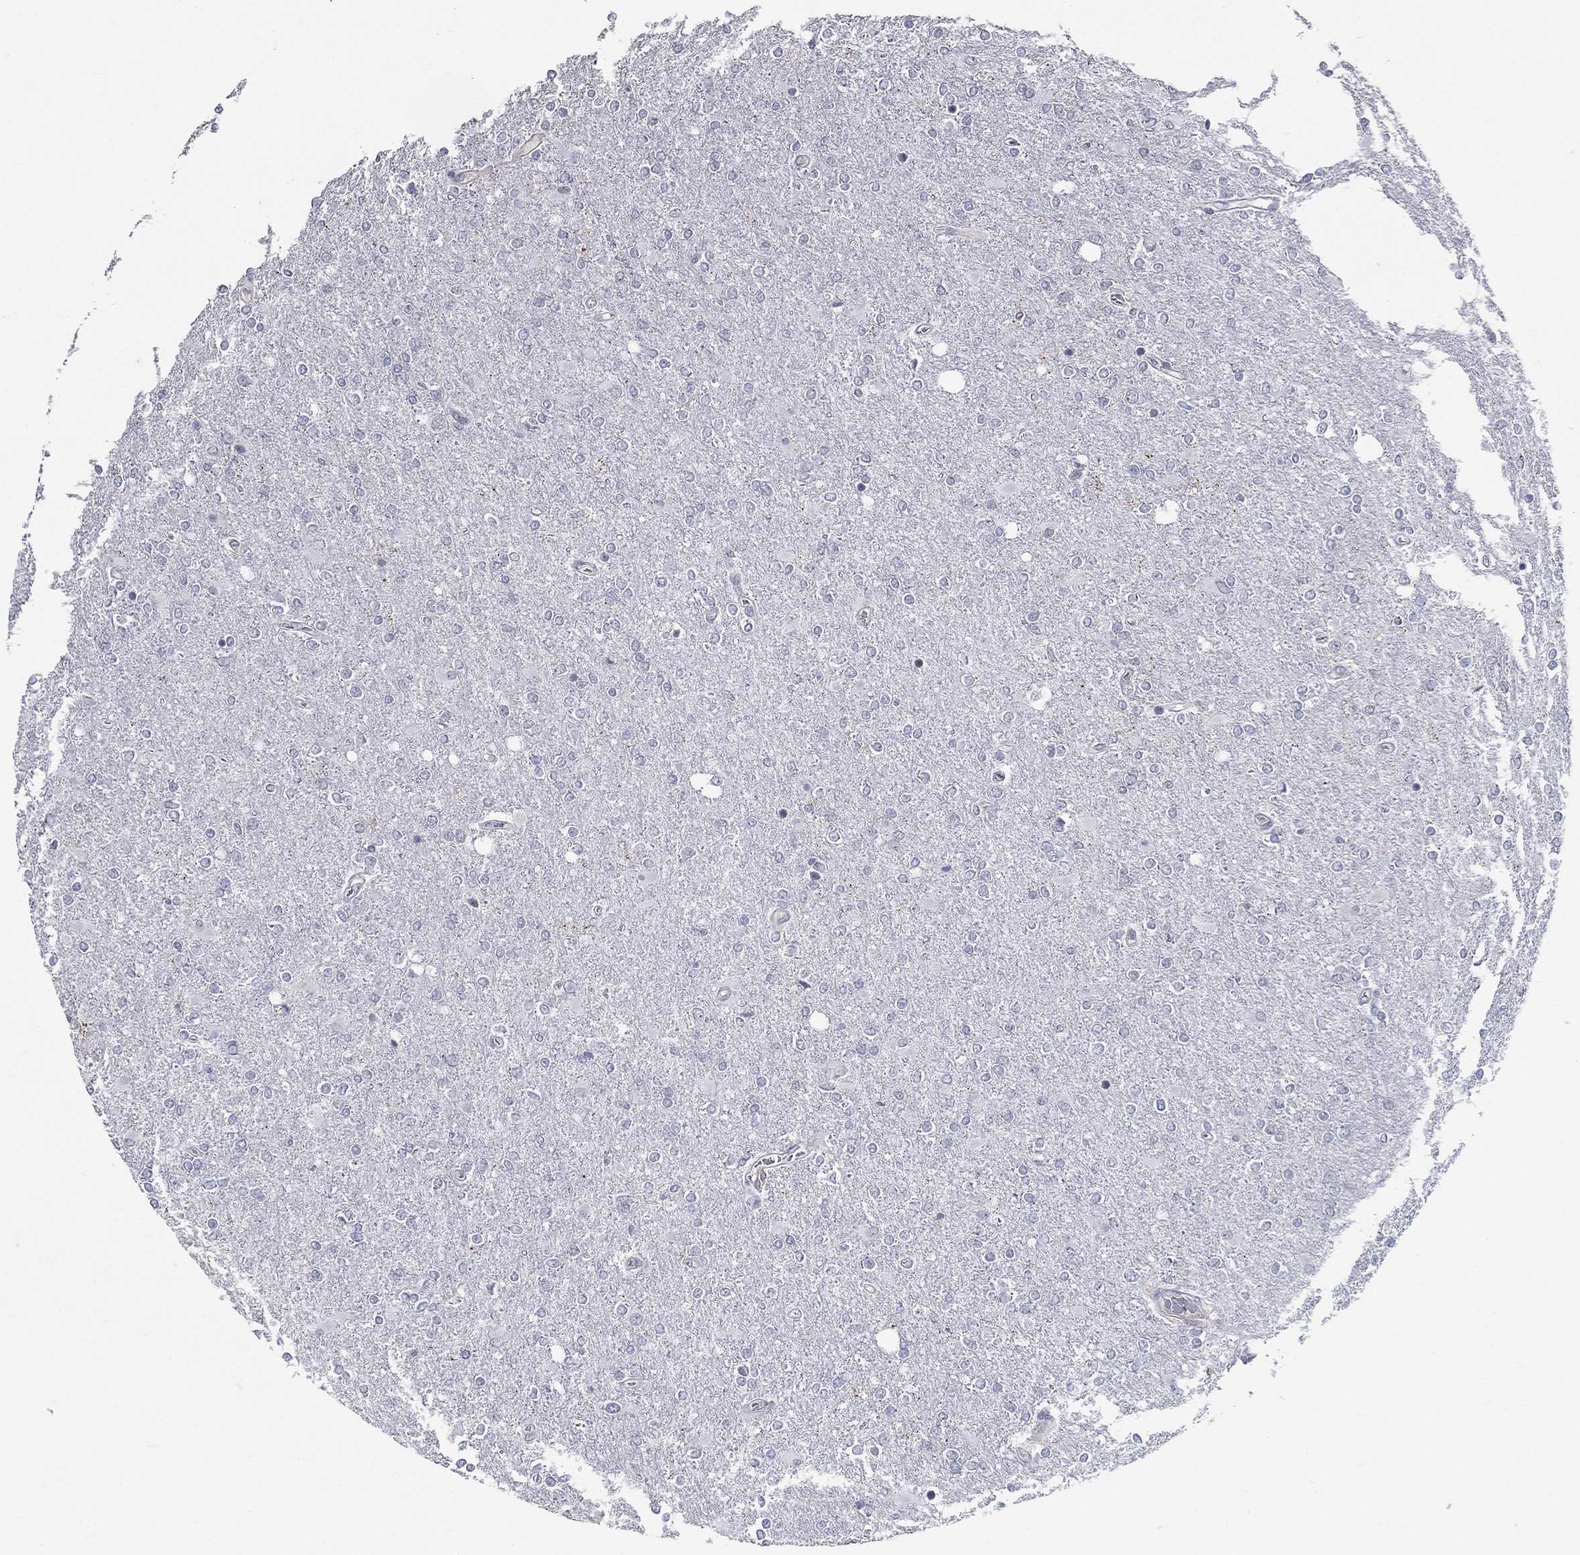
{"staining": {"intensity": "negative", "quantity": "none", "location": "none"}, "tissue": "glioma", "cell_type": "Tumor cells", "image_type": "cancer", "snomed": [{"axis": "morphology", "description": "Glioma, malignant, High grade"}, {"axis": "topography", "description": "Cerebral cortex"}], "caption": "Immunohistochemical staining of glioma reveals no significant expression in tumor cells.", "gene": "EVI2B", "patient": {"sex": "male", "age": 70}}